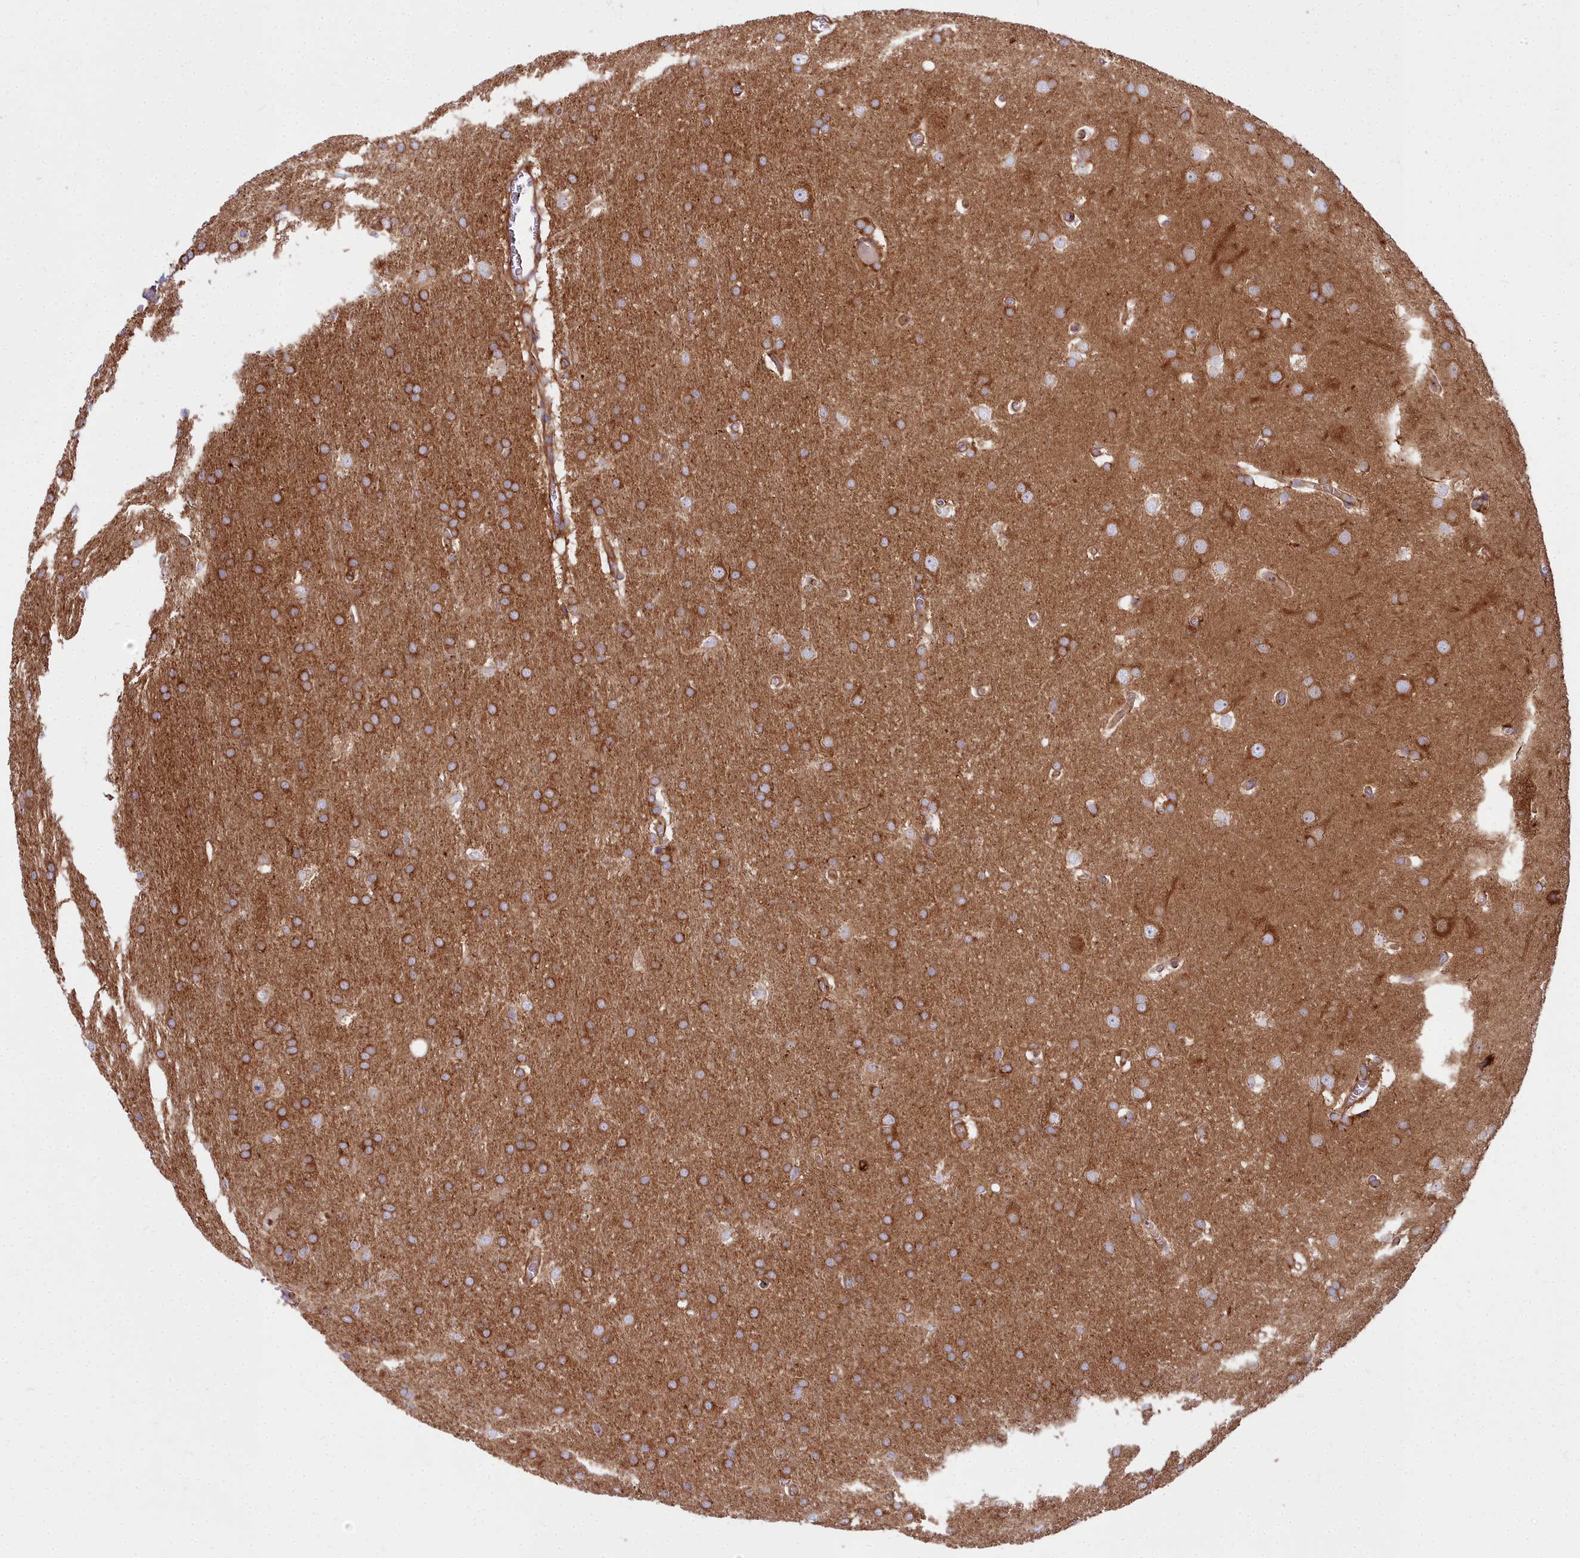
{"staining": {"intensity": "moderate", "quantity": ">75%", "location": "cytoplasmic/membranous"}, "tissue": "glioma", "cell_type": "Tumor cells", "image_type": "cancer", "snomed": [{"axis": "morphology", "description": "Glioma, malignant, Low grade"}, {"axis": "topography", "description": "Brain"}], "caption": "Tumor cells reveal medium levels of moderate cytoplasmic/membranous positivity in approximately >75% of cells in glioma. (DAB IHC with brightfield microscopy, high magnification).", "gene": "DCTN3", "patient": {"sex": "female", "age": 32}}